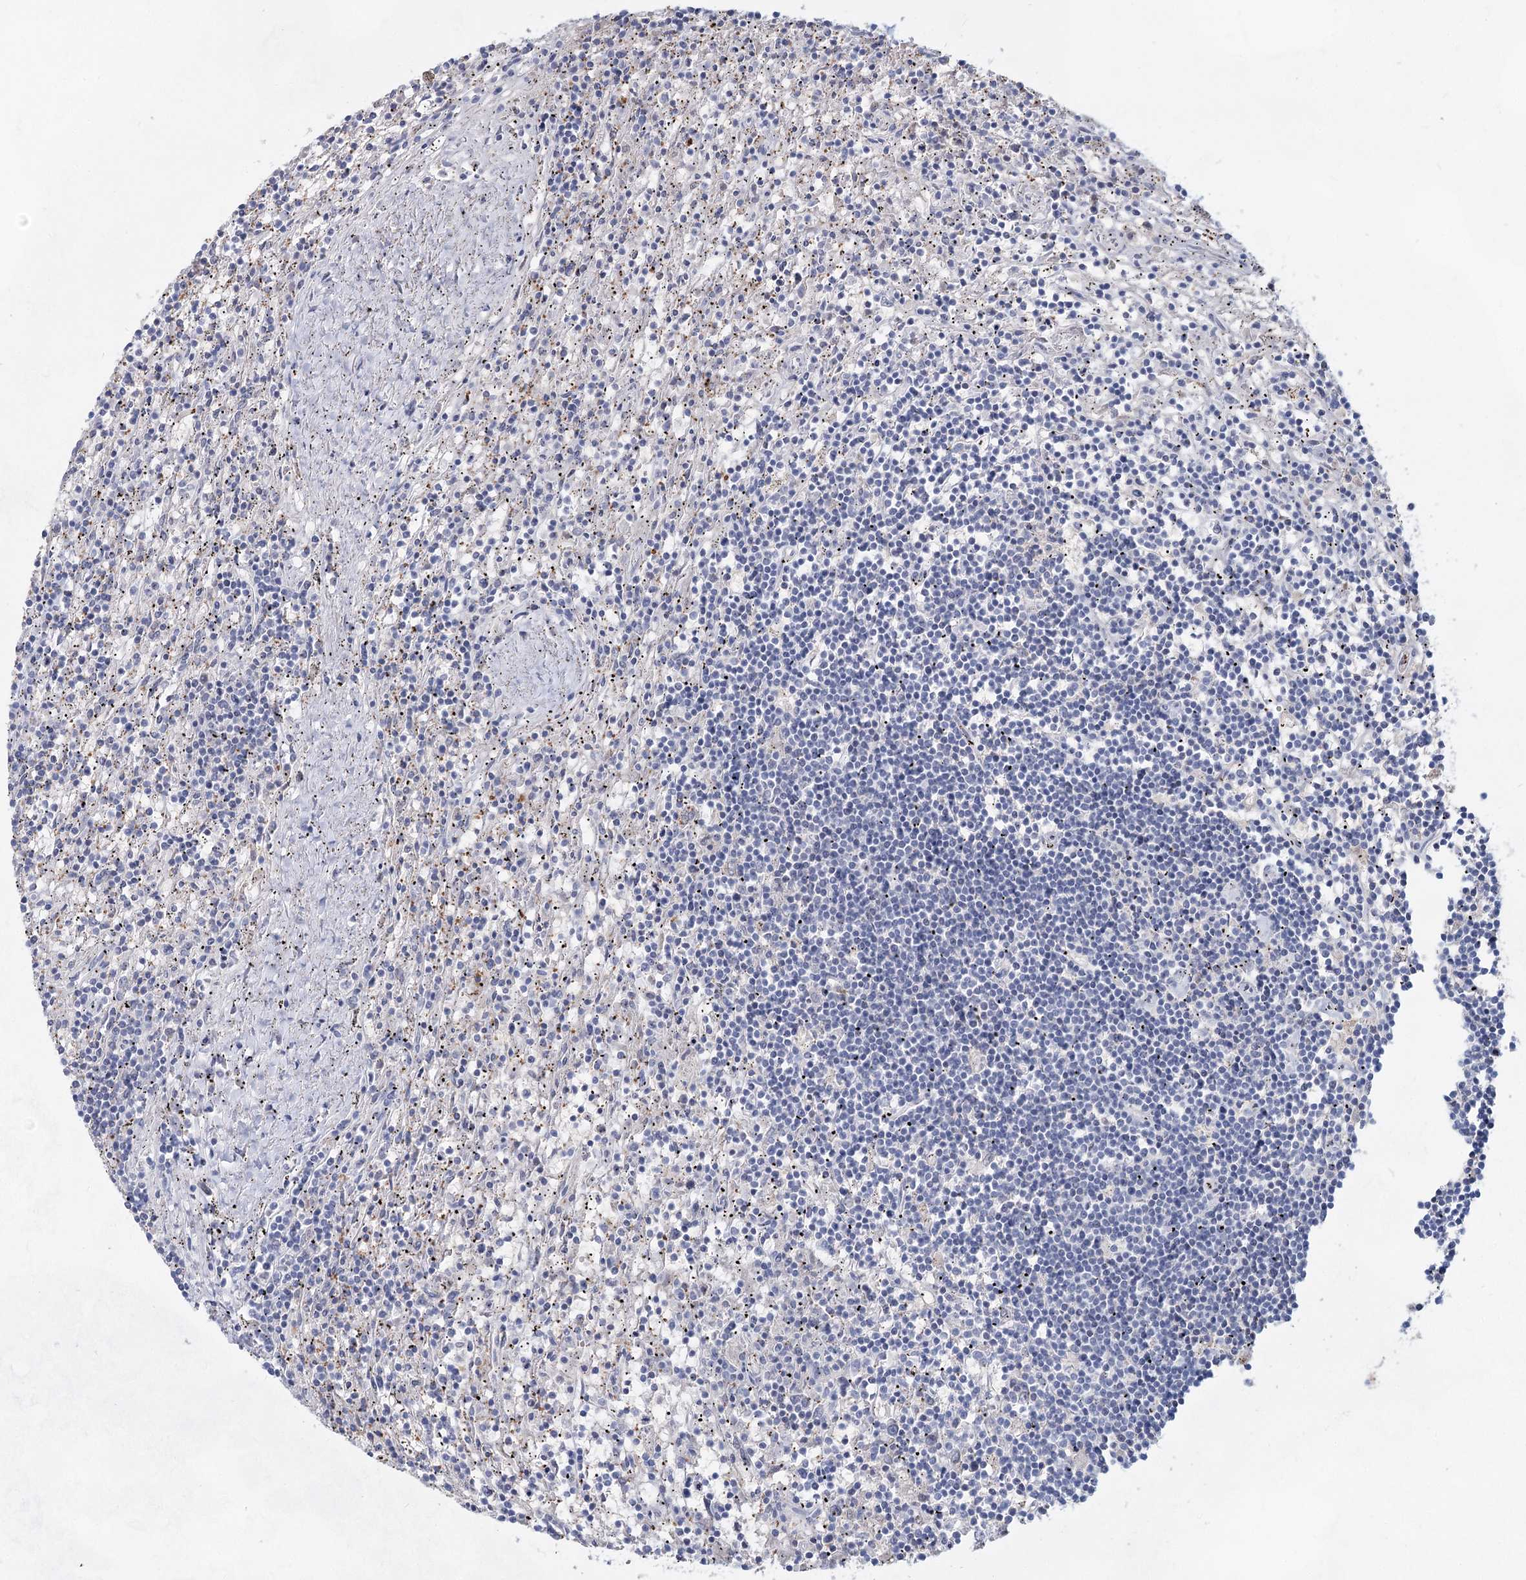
{"staining": {"intensity": "negative", "quantity": "none", "location": "none"}, "tissue": "lymphoma", "cell_type": "Tumor cells", "image_type": "cancer", "snomed": [{"axis": "morphology", "description": "Malignant lymphoma, non-Hodgkin's type, Low grade"}, {"axis": "topography", "description": "Spleen"}], "caption": "Tumor cells show no significant protein positivity in malignant lymphoma, non-Hodgkin's type (low-grade).", "gene": "TASOR2", "patient": {"sex": "male", "age": 76}}